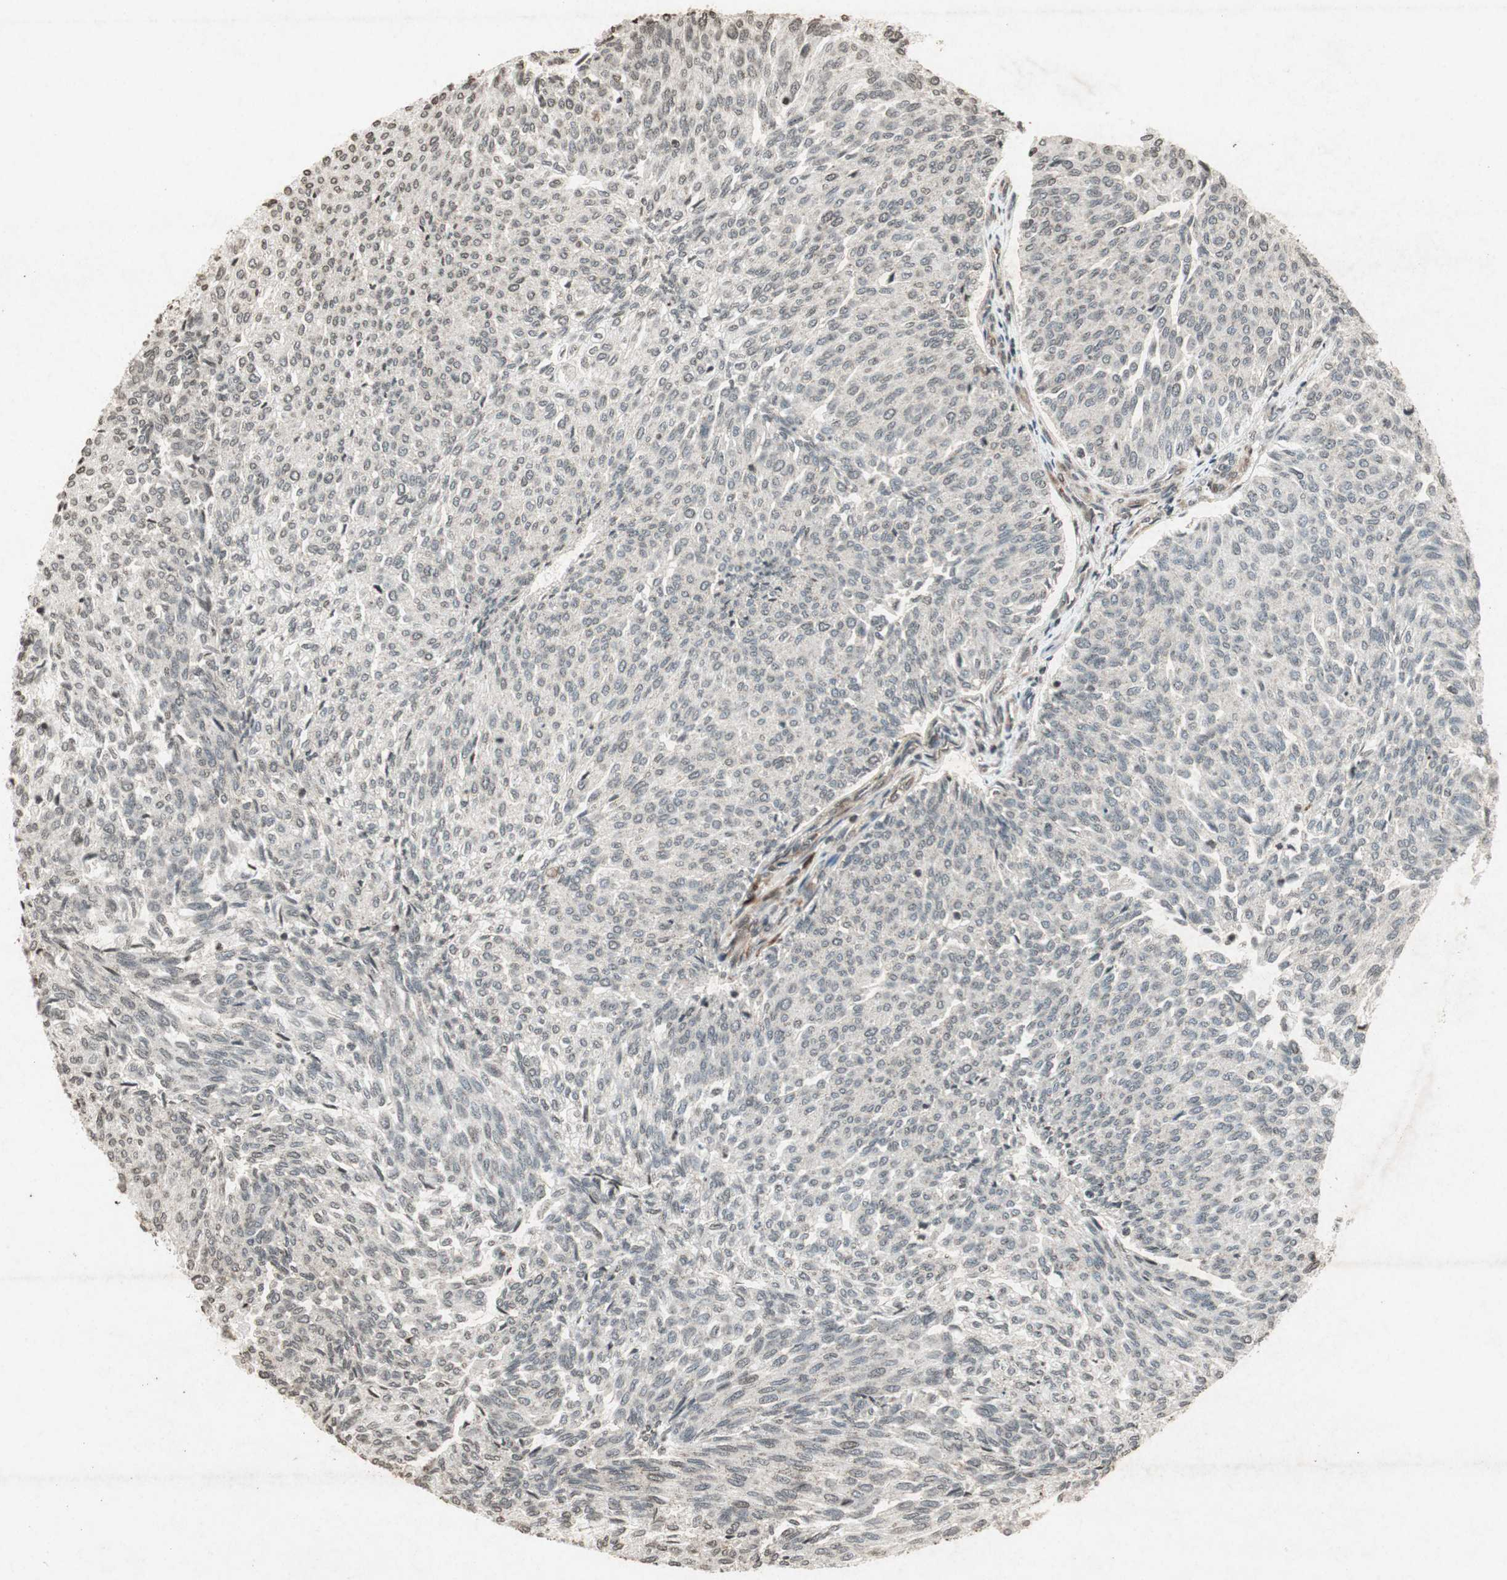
{"staining": {"intensity": "weak", "quantity": "25%-75%", "location": "nuclear"}, "tissue": "urothelial cancer", "cell_type": "Tumor cells", "image_type": "cancer", "snomed": [{"axis": "morphology", "description": "Urothelial carcinoma, Low grade"}, {"axis": "topography", "description": "Urinary bladder"}], "caption": "High-magnification brightfield microscopy of low-grade urothelial carcinoma stained with DAB (3,3'-diaminobenzidine) (brown) and counterstained with hematoxylin (blue). tumor cells exhibit weak nuclear positivity is present in approximately25%-75% of cells.", "gene": "PRKG1", "patient": {"sex": "female", "age": 79}}